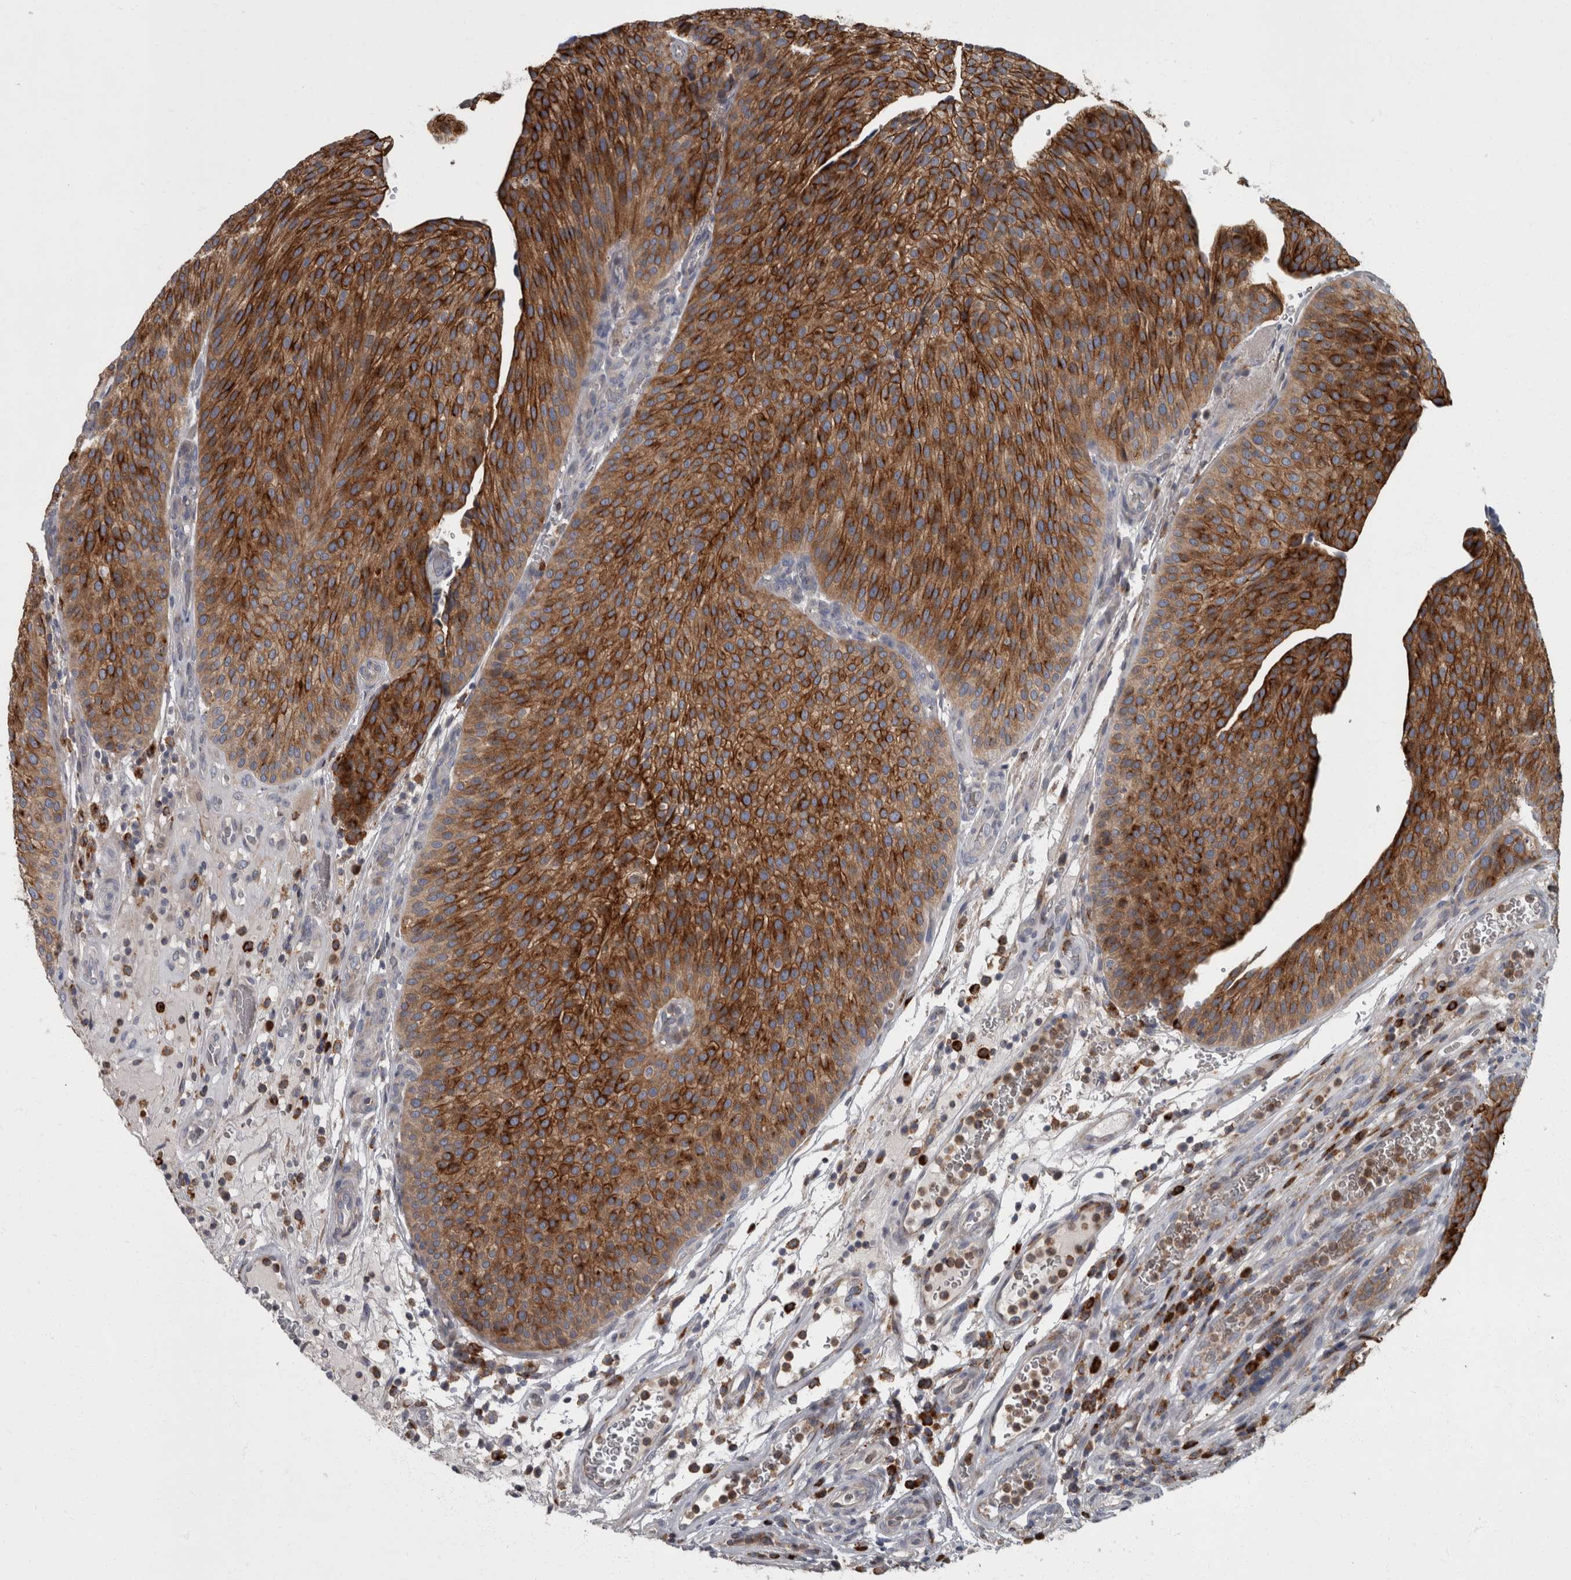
{"staining": {"intensity": "strong", "quantity": ">75%", "location": "cytoplasmic/membranous"}, "tissue": "urothelial cancer", "cell_type": "Tumor cells", "image_type": "cancer", "snomed": [{"axis": "morphology", "description": "Normal tissue, NOS"}, {"axis": "morphology", "description": "Urothelial carcinoma, Low grade"}, {"axis": "topography", "description": "Smooth muscle"}, {"axis": "topography", "description": "Urinary bladder"}], "caption": "The micrograph exhibits a brown stain indicating the presence of a protein in the cytoplasmic/membranous of tumor cells in urothelial cancer.", "gene": "CDC42BPG", "patient": {"sex": "male", "age": 60}}